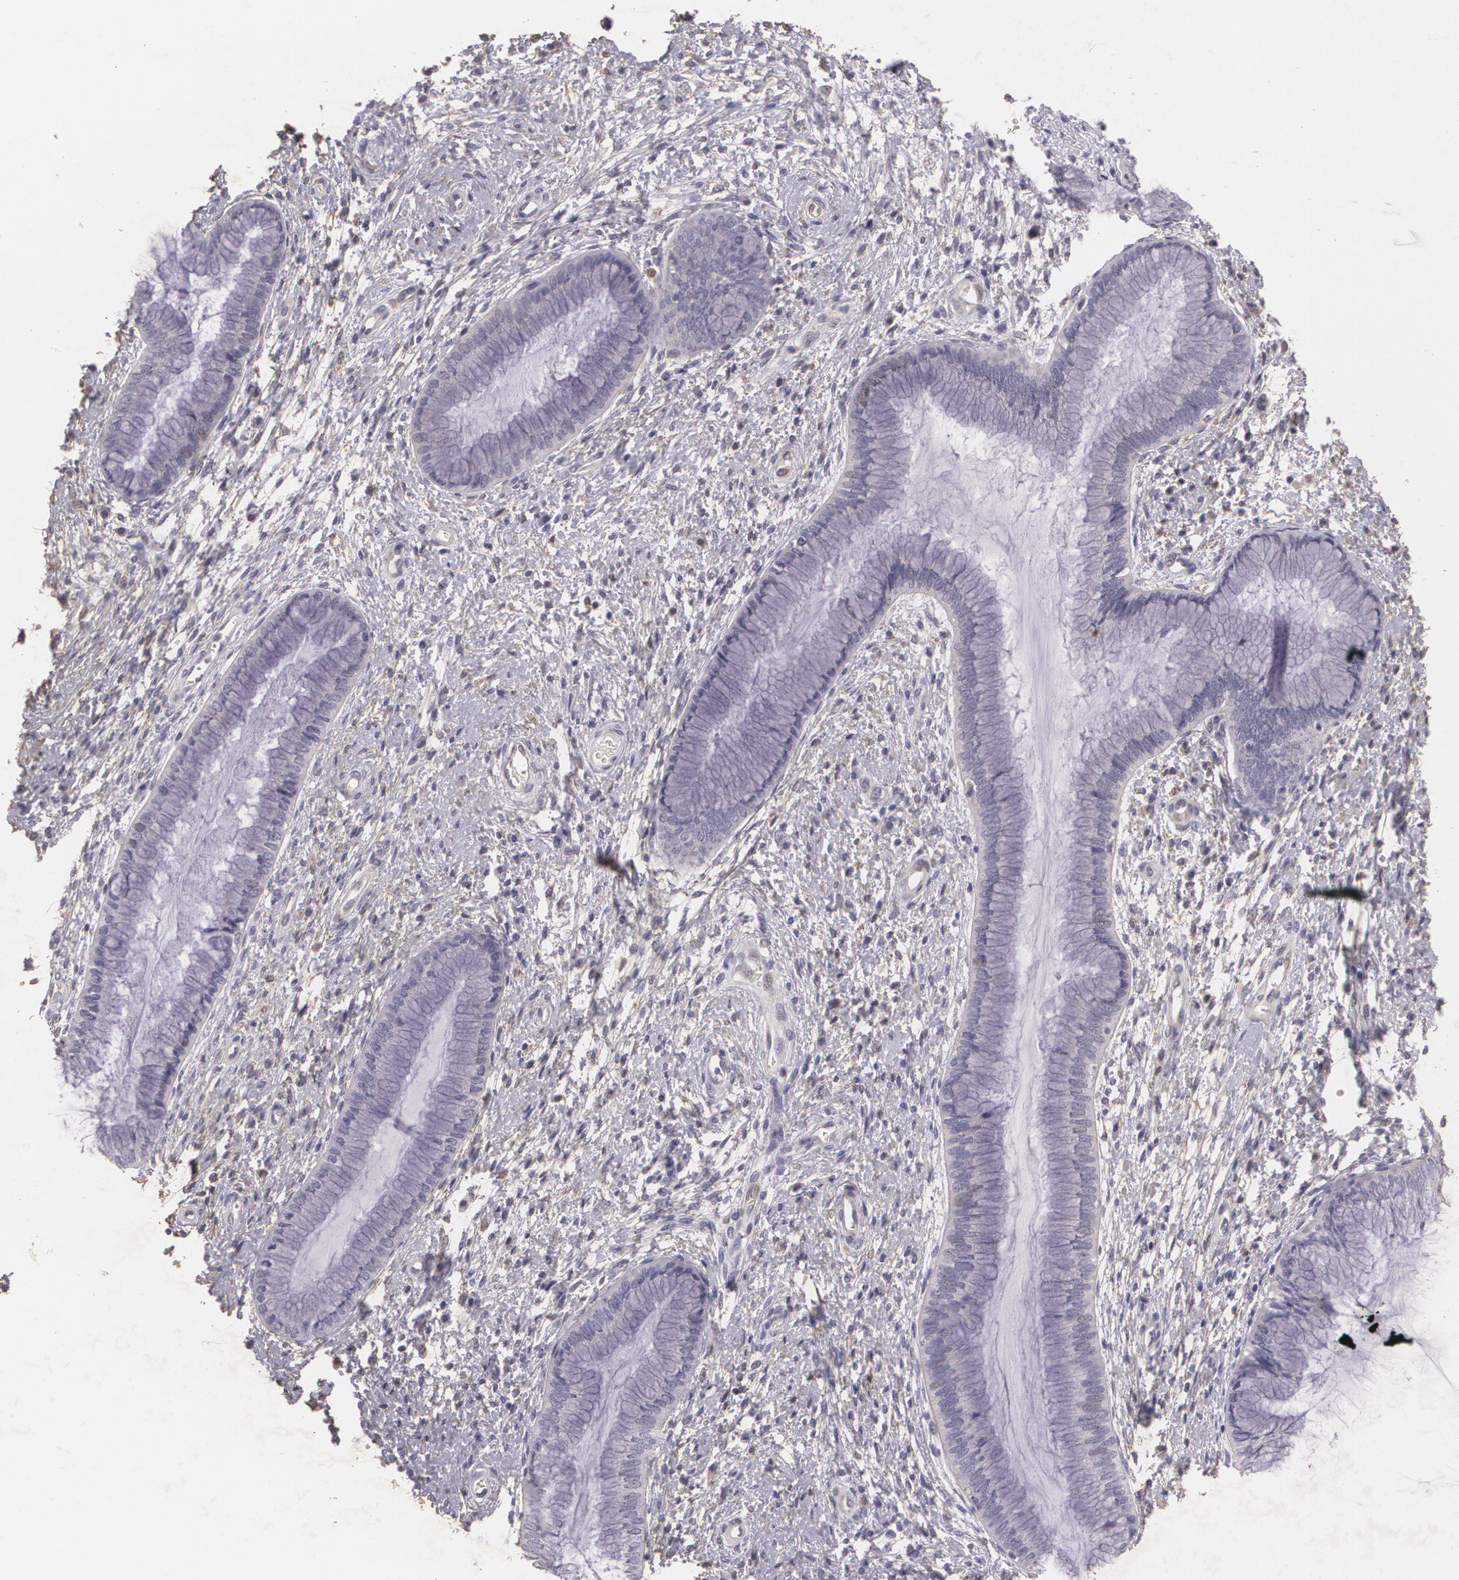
{"staining": {"intensity": "negative", "quantity": "none", "location": "none"}, "tissue": "cervix", "cell_type": "Glandular cells", "image_type": "normal", "snomed": [{"axis": "morphology", "description": "Normal tissue, NOS"}, {"axis": "topography", "description": "Cervix"}], "caption": "Immunohistochemistry micrograph of unremarkable cervix: cervix stained with DAB displays no significant protein positivity in glandular cells. (DAB (3,3'-diaminobenzidine) immunohistochemistry with hematoxylin counter stain).", "gene": "KCNA4", "patient": {"sex": "female", "age": 27}}